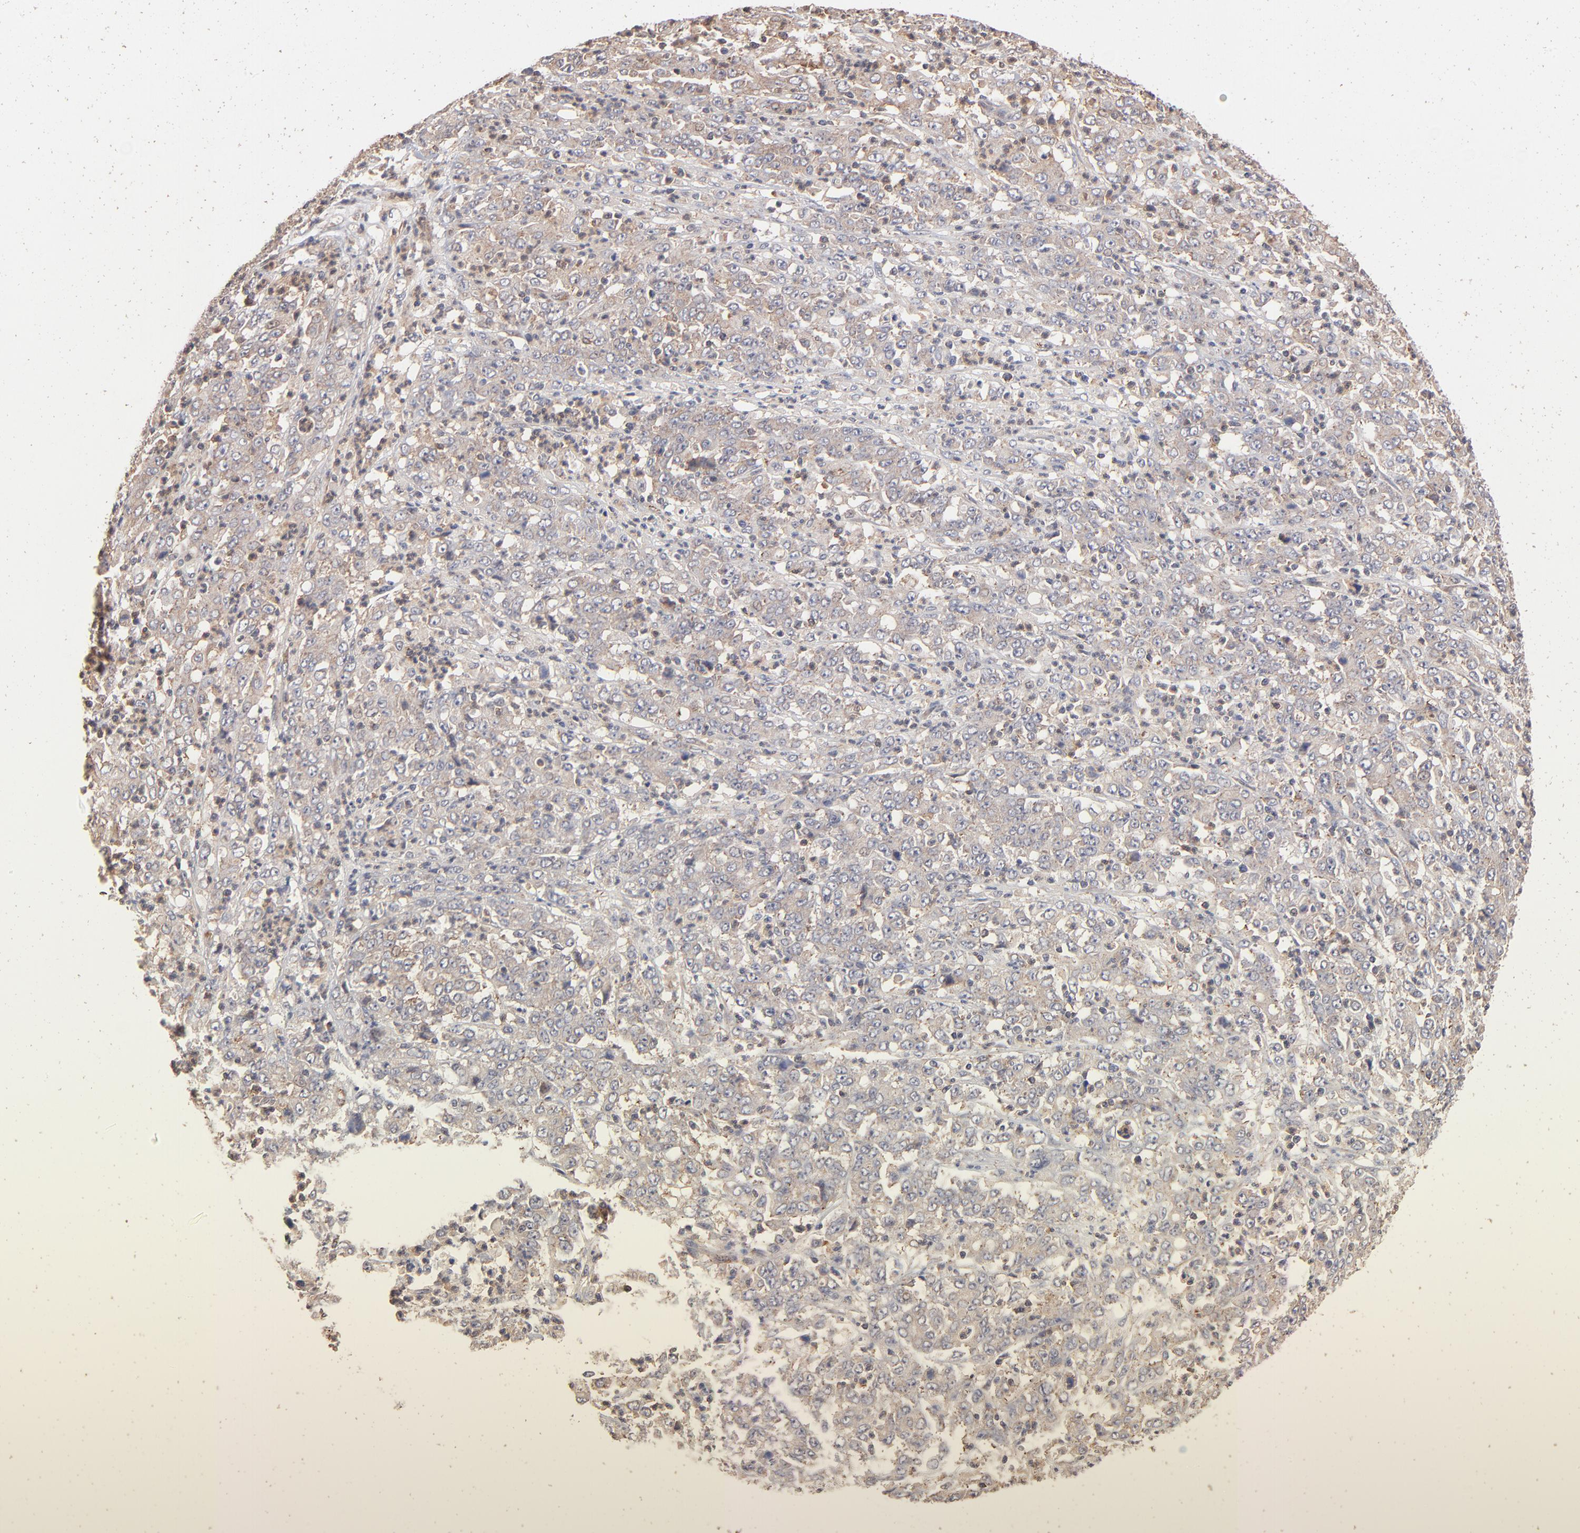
{"staining": {"intensity": "weak", "quantity": ">75%", "location": "cytoplasmic/membranous"}, "tissue": "stomach cancer", "cell_type": "Tumor cells", "image_type": "cancer", "snomed": [{"axis": "morphology", "description": "Adenocarcinoma, NOS"}, {"axis": "topography", "description": "Stomach, lower"}], "caption": "Stomach cancer (adenocarcinoma) stained with IHC reveals weak cytoplasmic/membranous staining in about >75% of tumor cells. (Stains: DAB in brown, nuclei in blue, Microscopy: brightfield microscopy at high magnification).", "gene": "IVNS1ABP", "patient": {"sex": "female", "age": 71}}